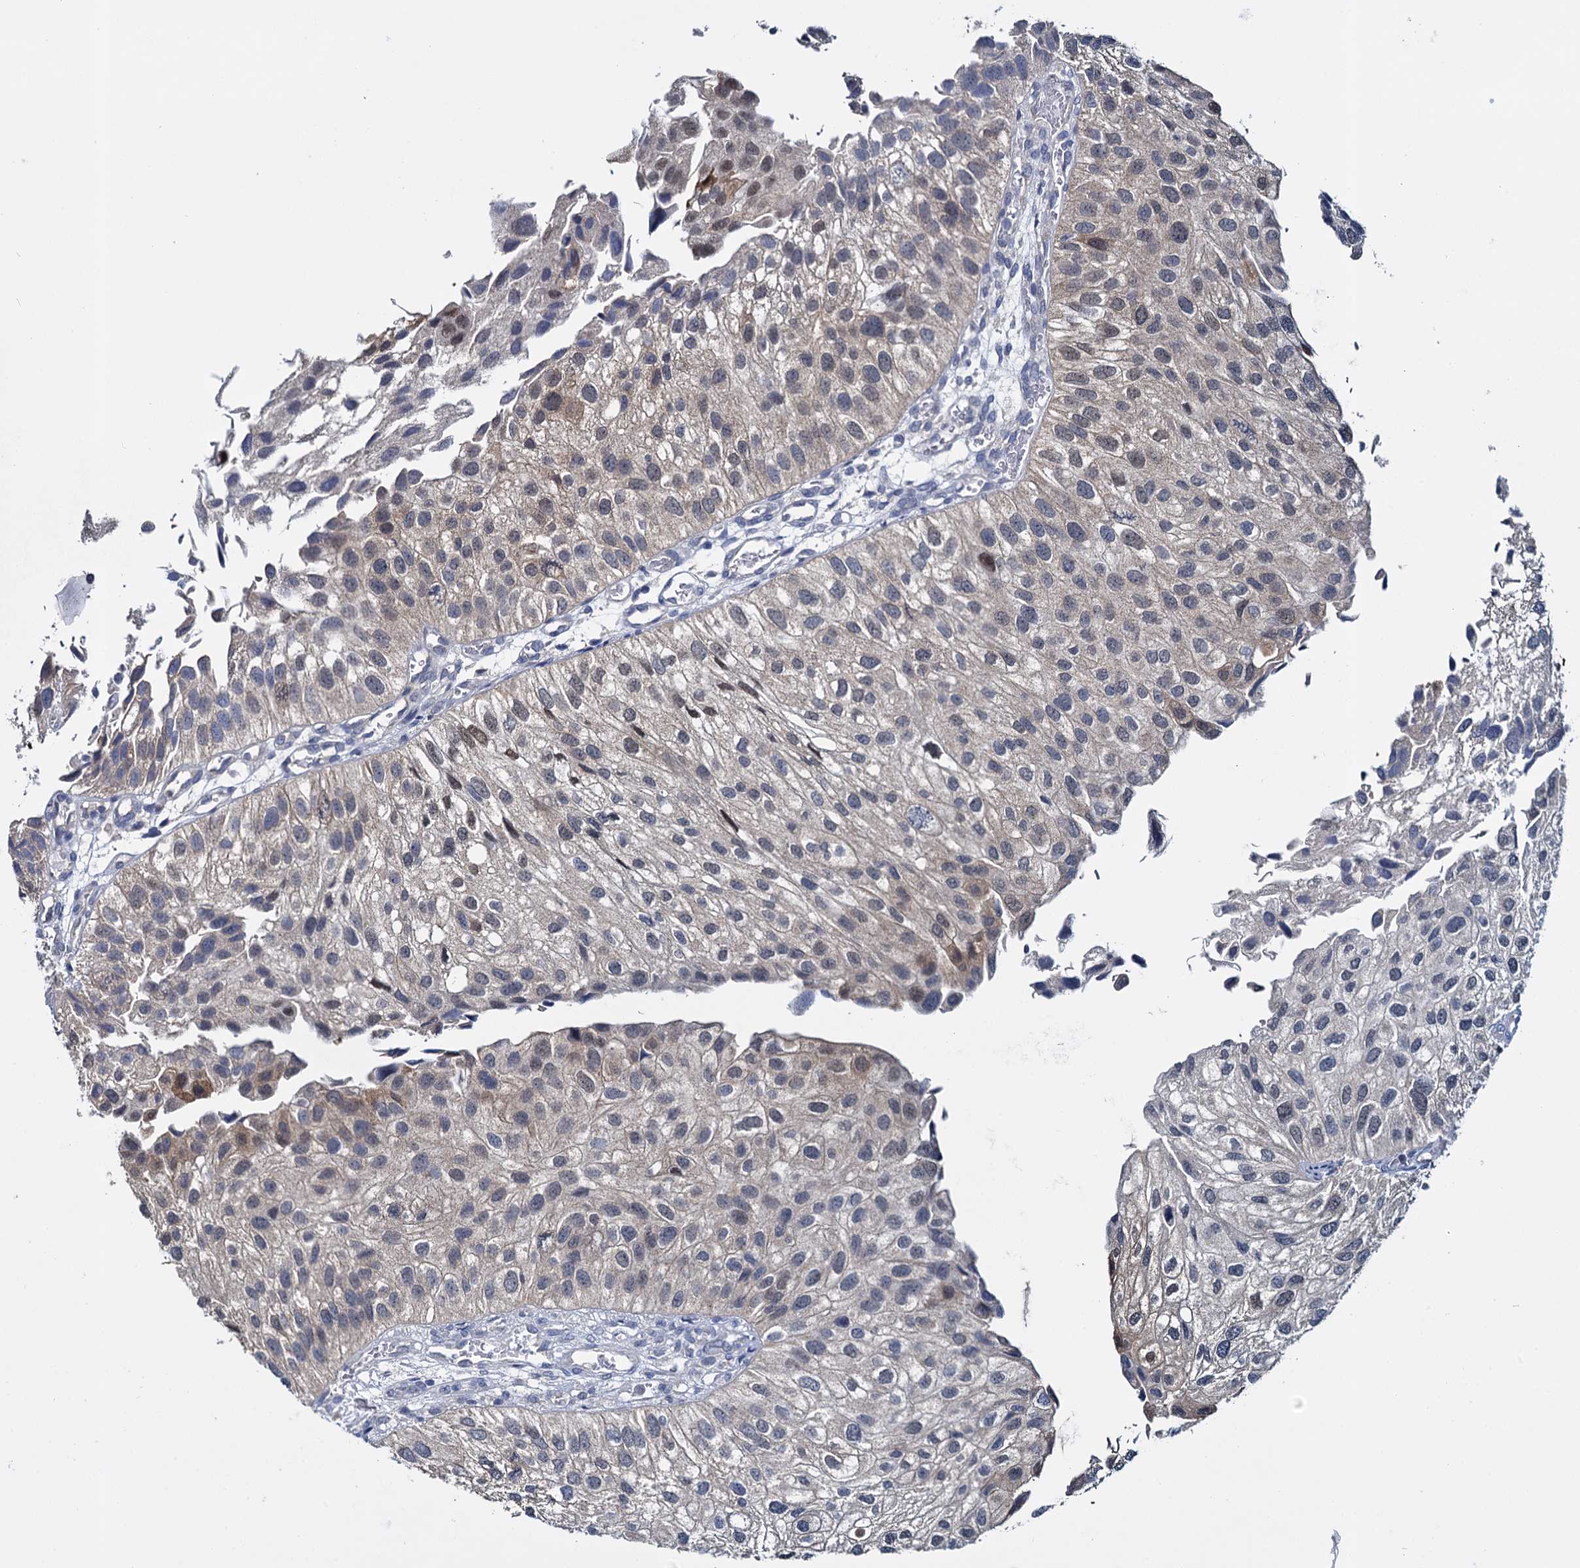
{"staining": {"intensity": "weak", "quantity": "25%-75%", "location": "cytoplasmic/membranous"}, "tissue": "urothelial cancer", "cell_type": "Tumor cells", "image_type": "cancer", "snomed": [{"axis": "morphology", "description": "Urothelial carcinoma, Low grade"}, {"axis": "topography", "description": "Urinary bladder"}], "caption": "IHC micrograph of human low-grade urothelial carcinoma stained for a protein (brown), which displays low levels of weak cytoplasmic/membranous expression in approximately 25%-75% of tumor cells.", "gene": "GSTM2", "patient": {"sex": "female", "age": 89}}